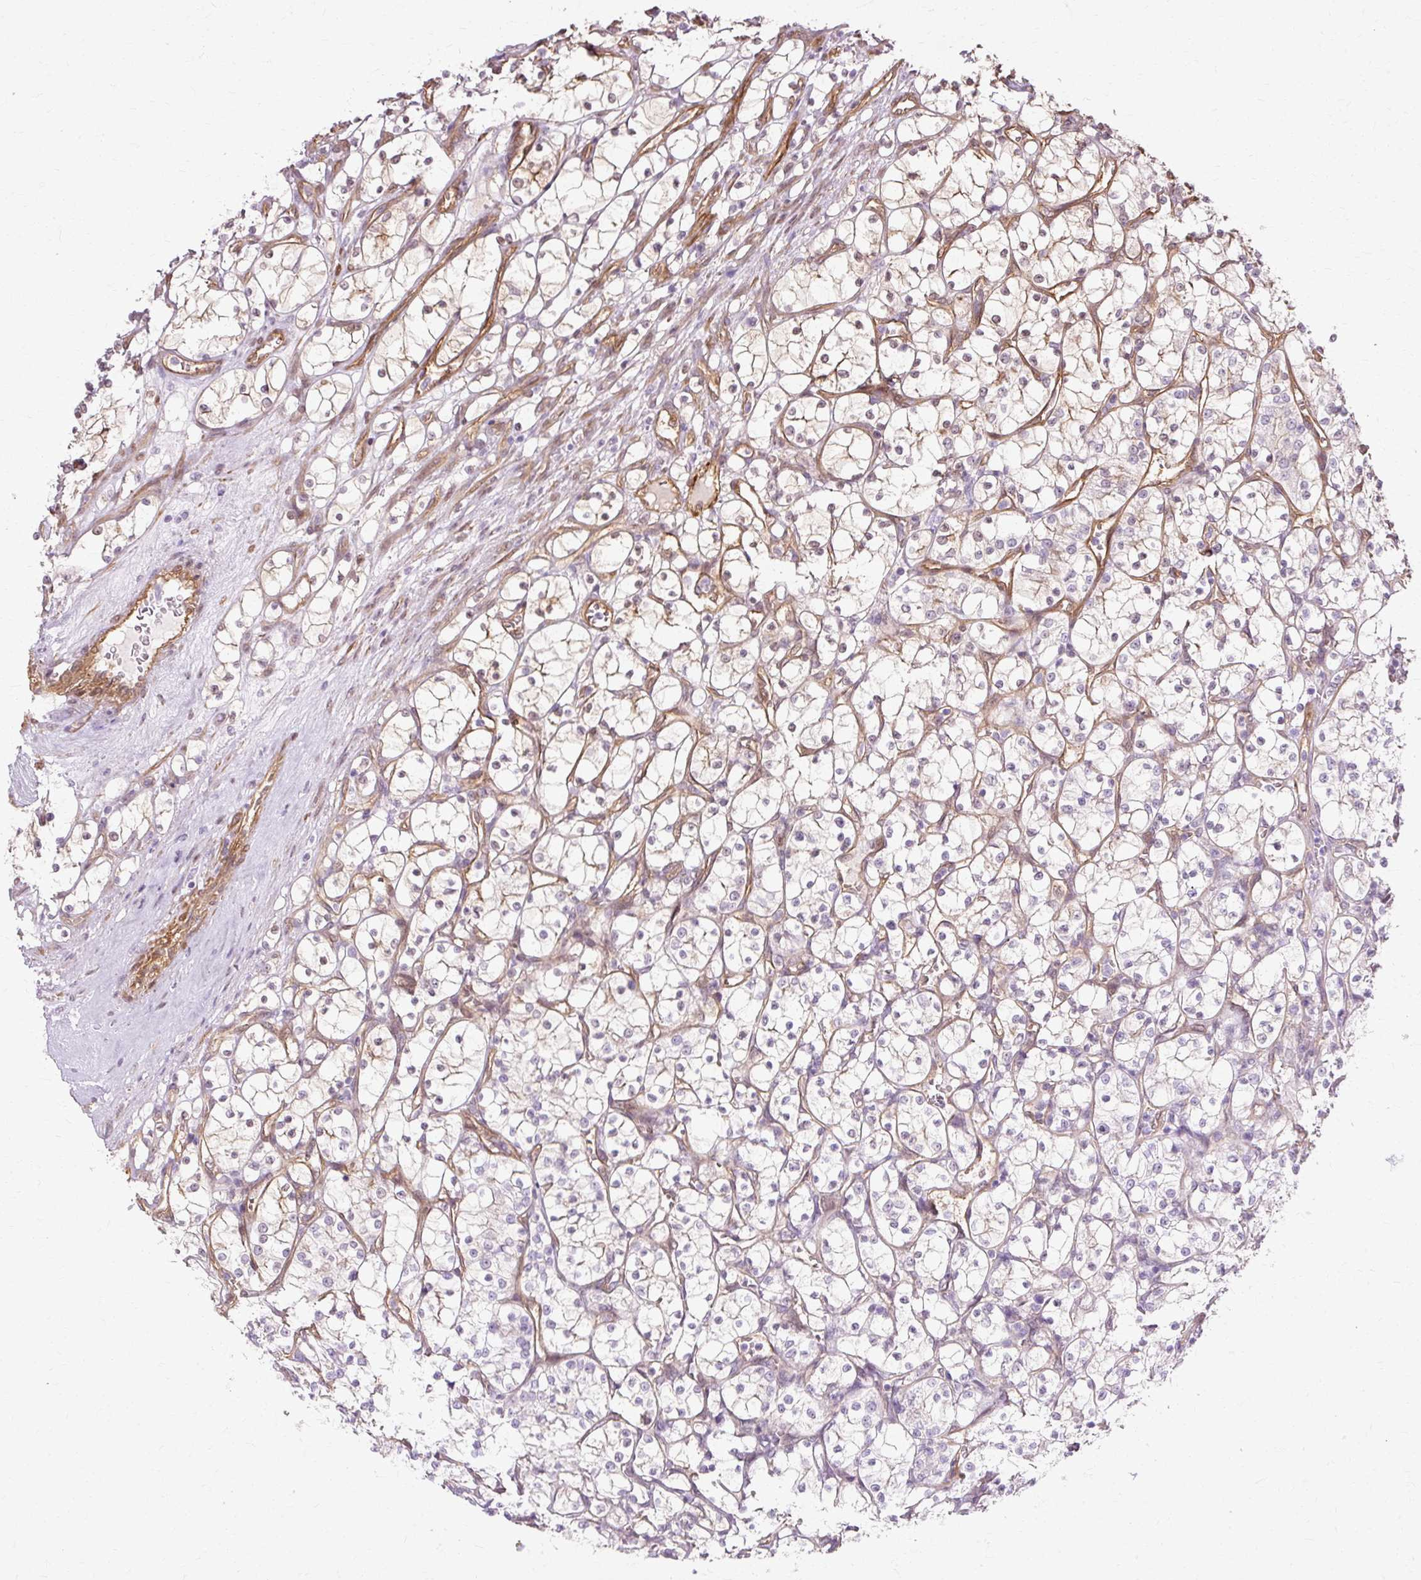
{"staining": {"intensity": "negative", "quantity": "none", "location": "none"}, "tissue": "renal cancer", "cell_type": "Tumor cells", "image_type": "cancer", "snomed": [{"axis": "morphology", "description": "Adenocarcinoma, NOS"}, {"axis": "topography", "description": "Kidney"}], "caption": "Immunohistochemical staining of renal cancer (adenocarcinoma) shows no significant staining in tumor cells.", "gene": "CNN3", "patient": {"sex": "female", "age": 69}}